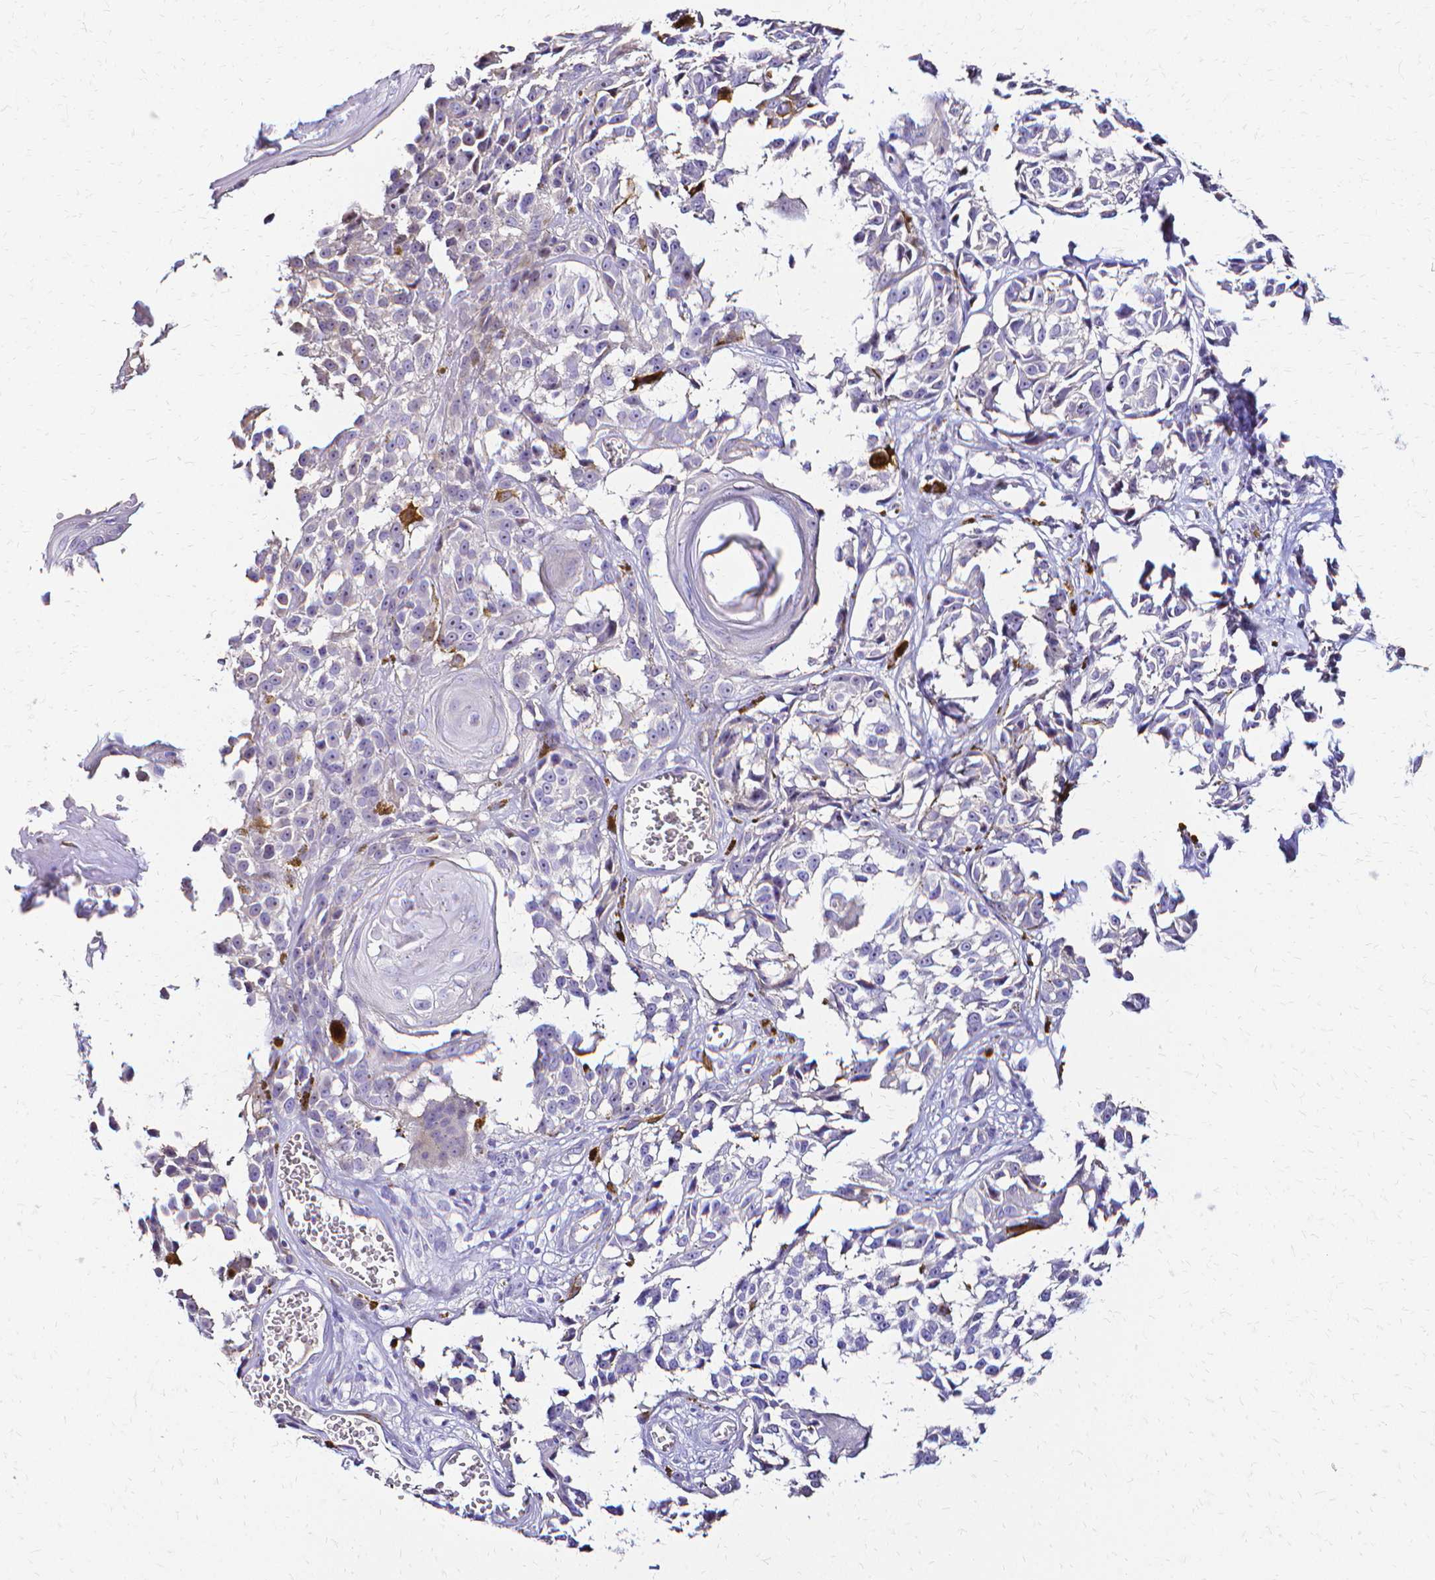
{"staining": {"intensity": "strong", "quantity": "<25%", "location": "cytoplasmic/membranous"}, "tissue": "melanoma", "cell_type": "Tumor cells", "image_type": "cancer", "snomed": [{"axis": "morphology", "description": "Malignant melanoma, NOS"}, {"axis": "topography", "description": "Skin"}], "caption": "Protein positivity by IHC demonstrates strong cytoplasmic/membranous expression in about <25% of tumor cells in malignant melanoma.", "gene": "CCNB1", "patient": {"sex": "male", "age": 73}}